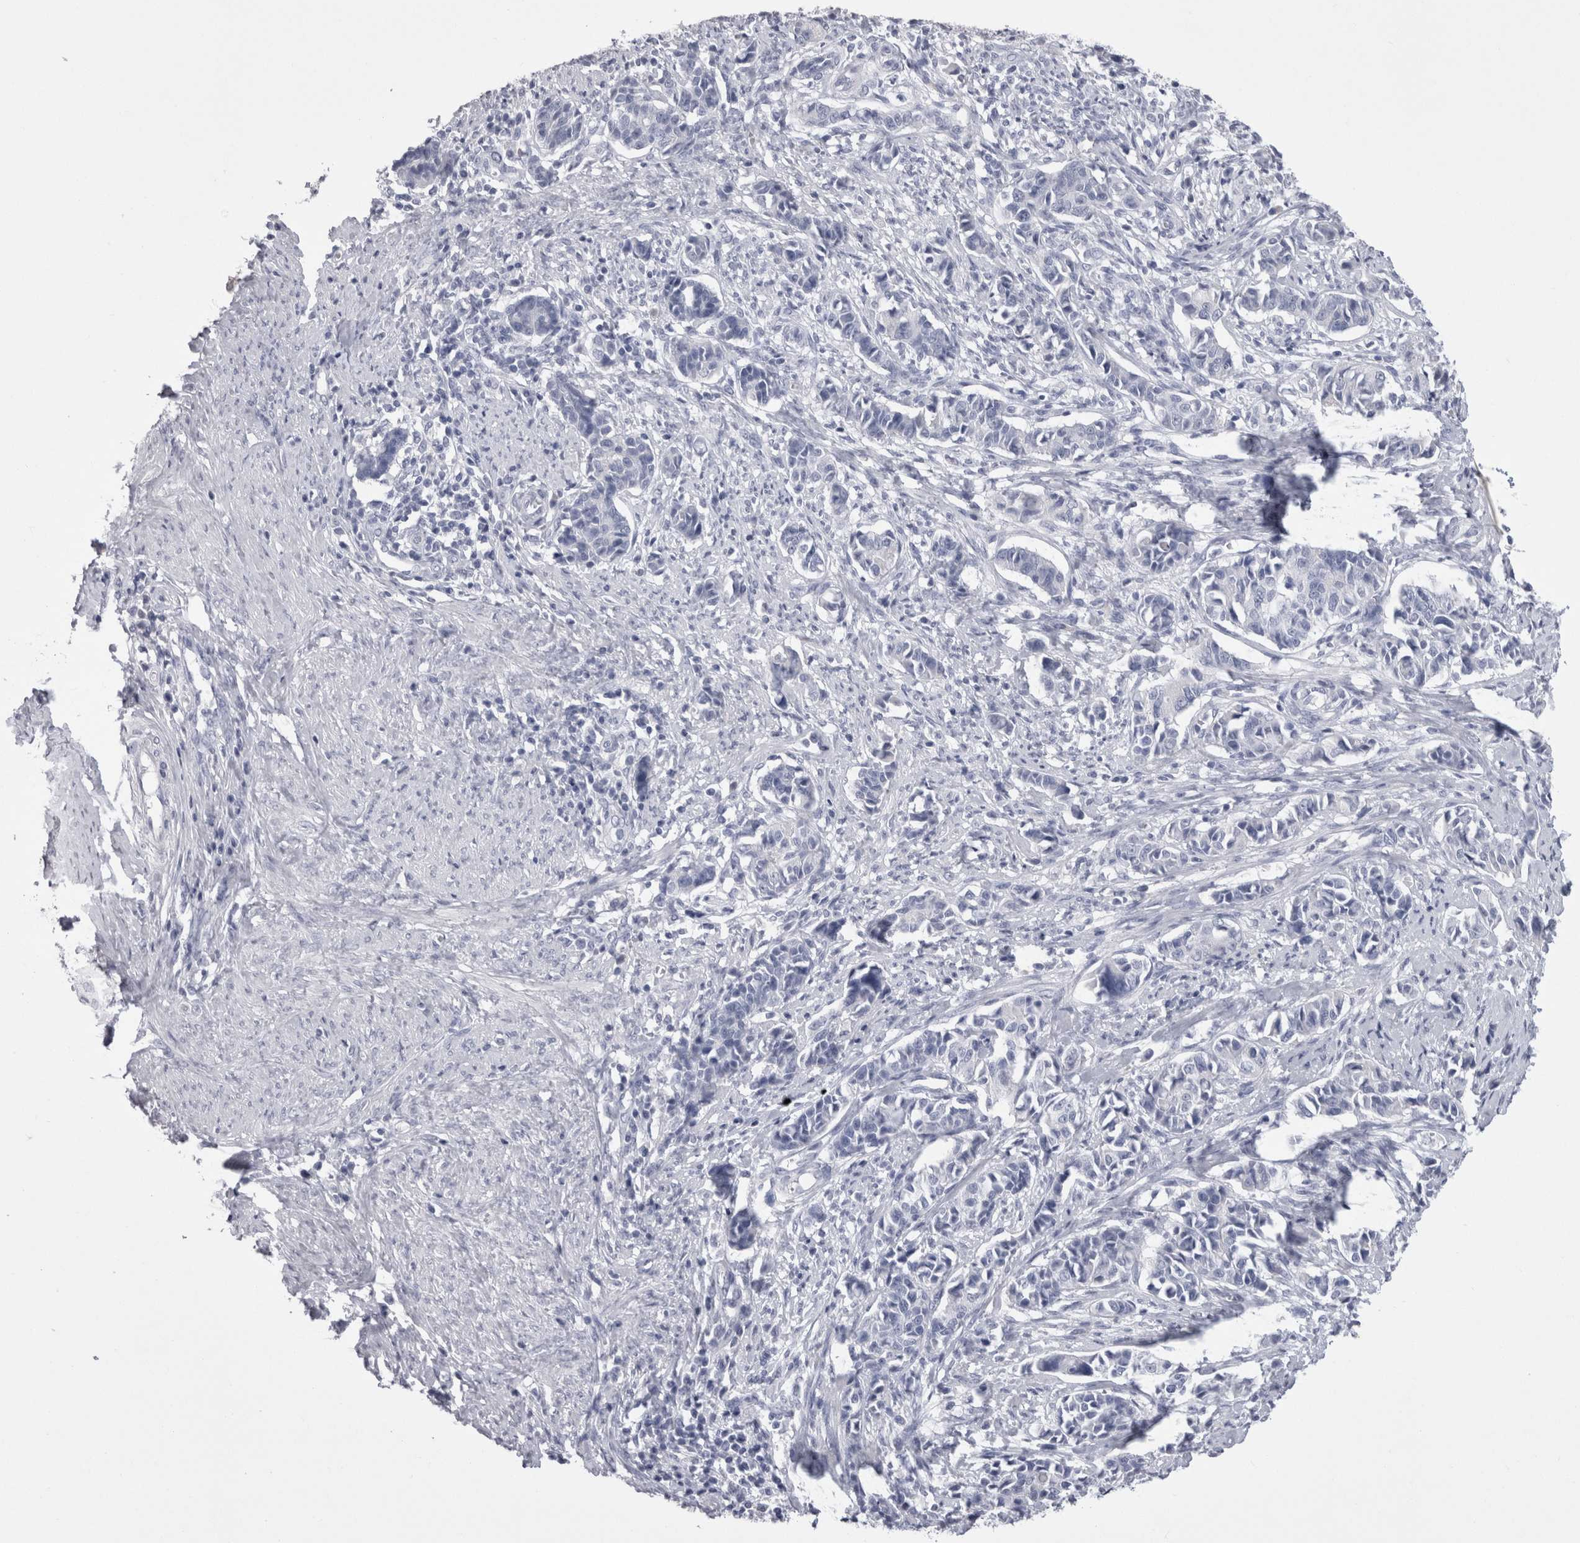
{"staining": {"intensity": "negative", "quantity": "none", "location": "none"}, "tissue": "cervical cancer", "cell_type": "Tumor cells", "image_type": "cancer", "snomed": [{"axis": "morphology", "description": "Normal tissue, NOS"}, {"axis": "morphology", "description": "Squamous cell carcinoma, NOS"}, {"axis": "topography", "description": "Cervix"}], "caption": "Tumor cells are negative for protein expression in human cervical cancer. (Stains: DAB immunohistochemistry with hematoxylin counter stain, Microscopy: brightfield microscopy at high magnification).", "gene": "CDHR5", "patient": {"sex": "female", "age": 35}}